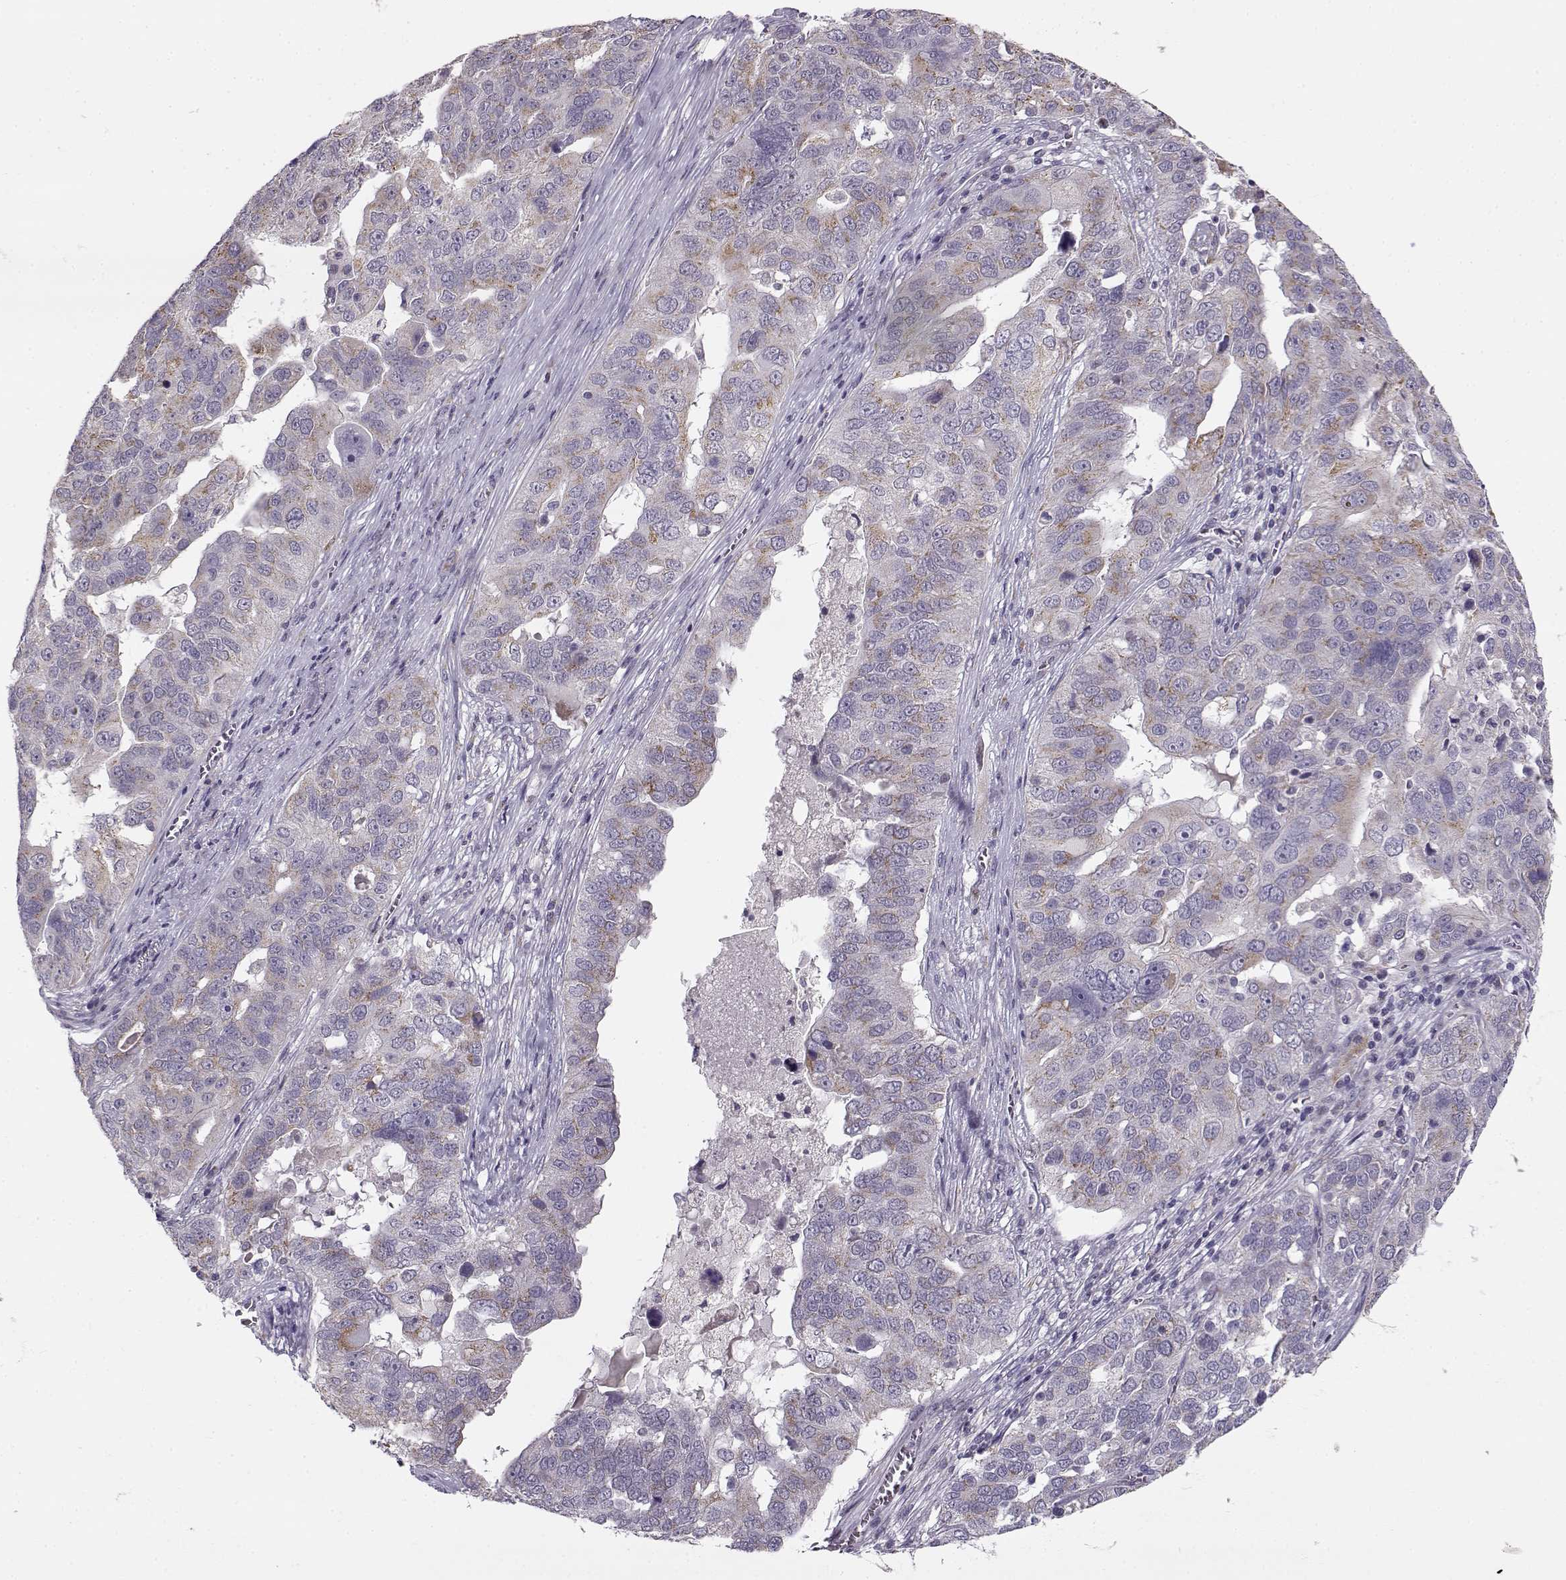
{"staining": {"intensity": "weak", "quantity": "25%-75%", "location": "cytoplasmic/membranous"}, "tissue": "ovarian cancer", "cell_type": "Tumor cells", "image_type": "cancer", "snomed": [{"axis": "morphology", "description": "Carcinoma, endometroid"}, {"axis": "topography", "description": "Soft tissue"}, {"axis": "topography", "description": "Ovary"}], "caption": "This photomicrograph demonstrates immunohistochemistry (IHC) staining of ovarian cancer (endometroid carcinoma), with low weak cytoplasmic/membranous positivity in about 25%-75% of tumor cells.", "gene": "SLC4A5", "patient": {"sex": "female", "age": 52}}